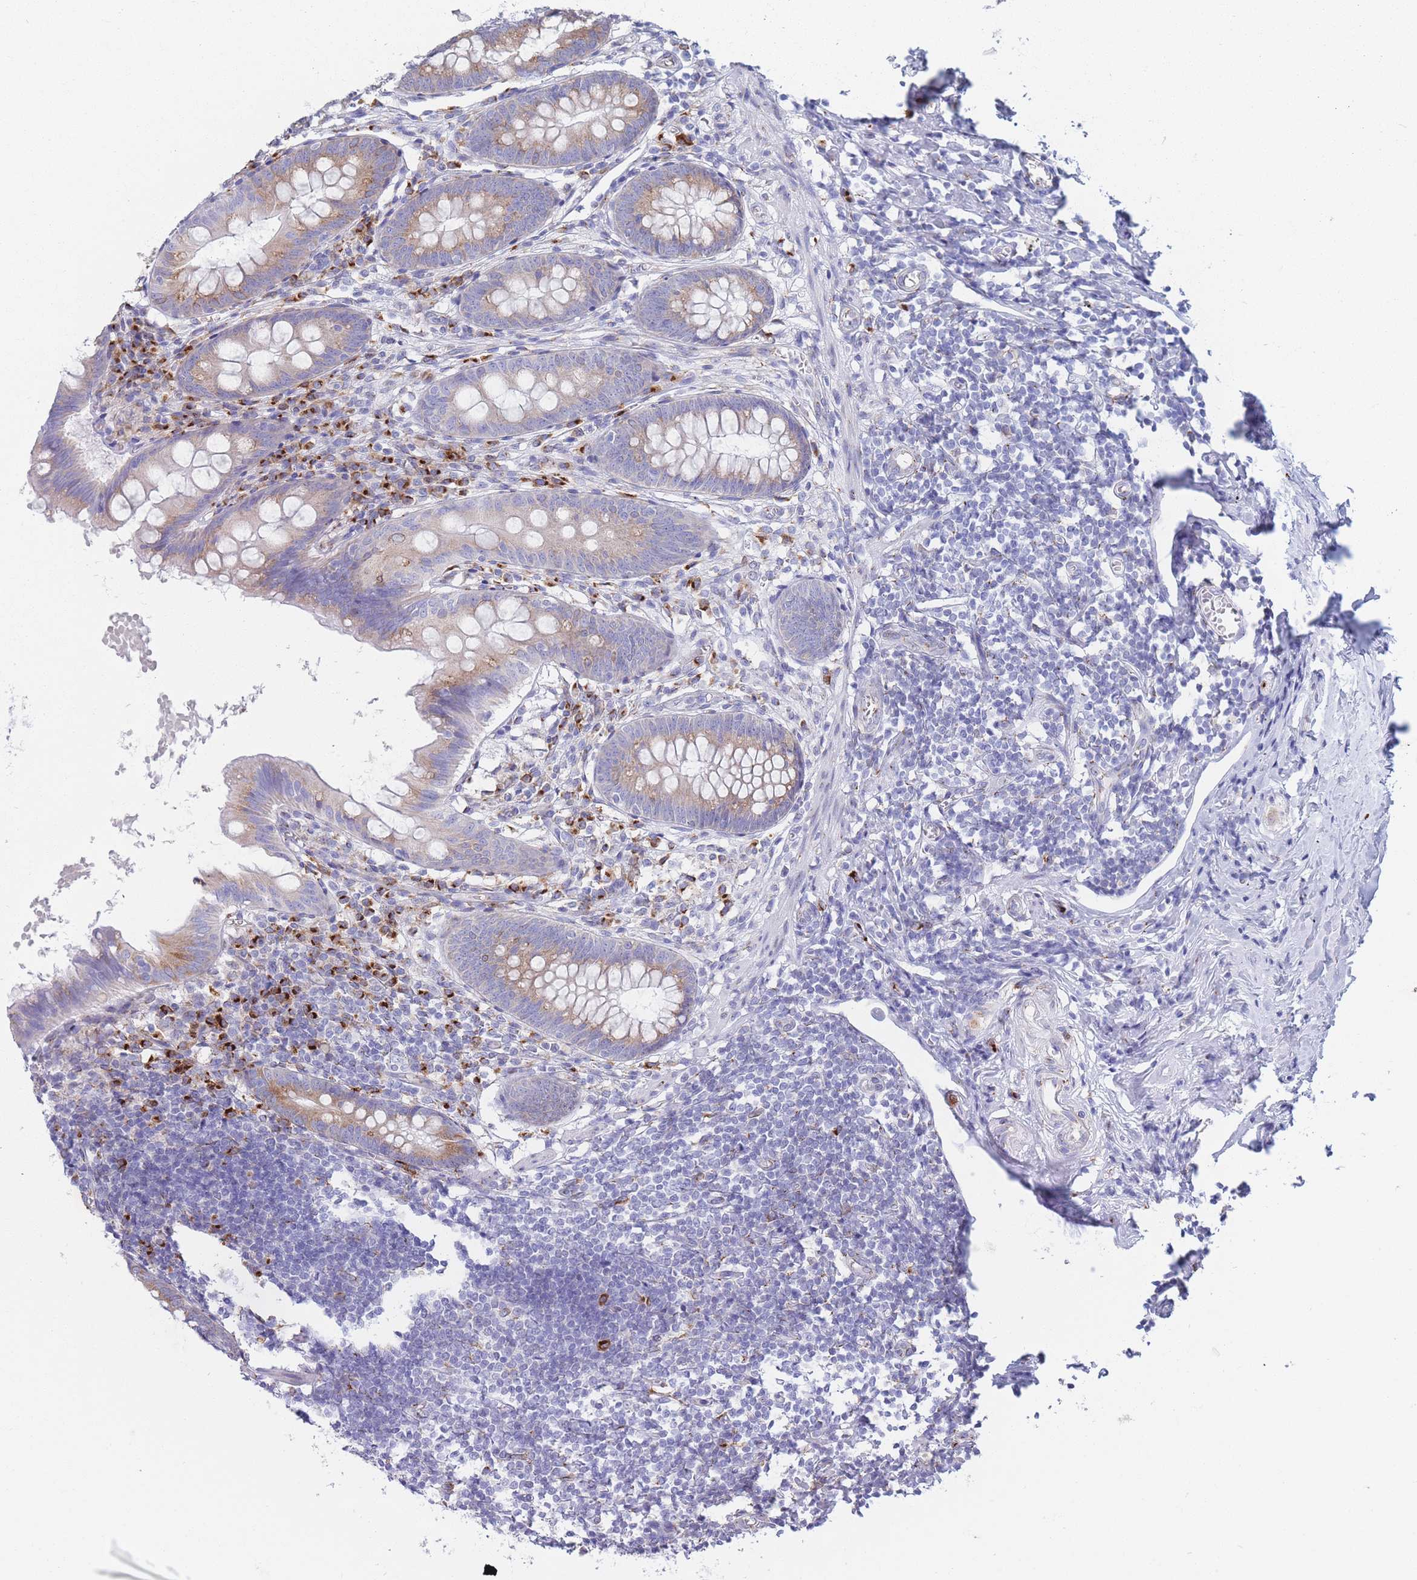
{"staining": {"intensity": "moderate", "quantity": "25%-75%", "location": "cytoplasmic/membranous"}, "tissue": "appendix", "cell_type": "Glandular cells", "image_type": "normal", "snomed": [{"axis": "morphology", "description": "Normal tissue, NOS"}, {"axis": "topography", "description": "Appendix"}], "caption": "This is an image of immunohistochemistry staining of normal appendix, which shows moderate expression in the cytoplasmic/membranous of glandular cells.", "gene": "MRPL30", "patient": {"sex": "female", "age": 51}}